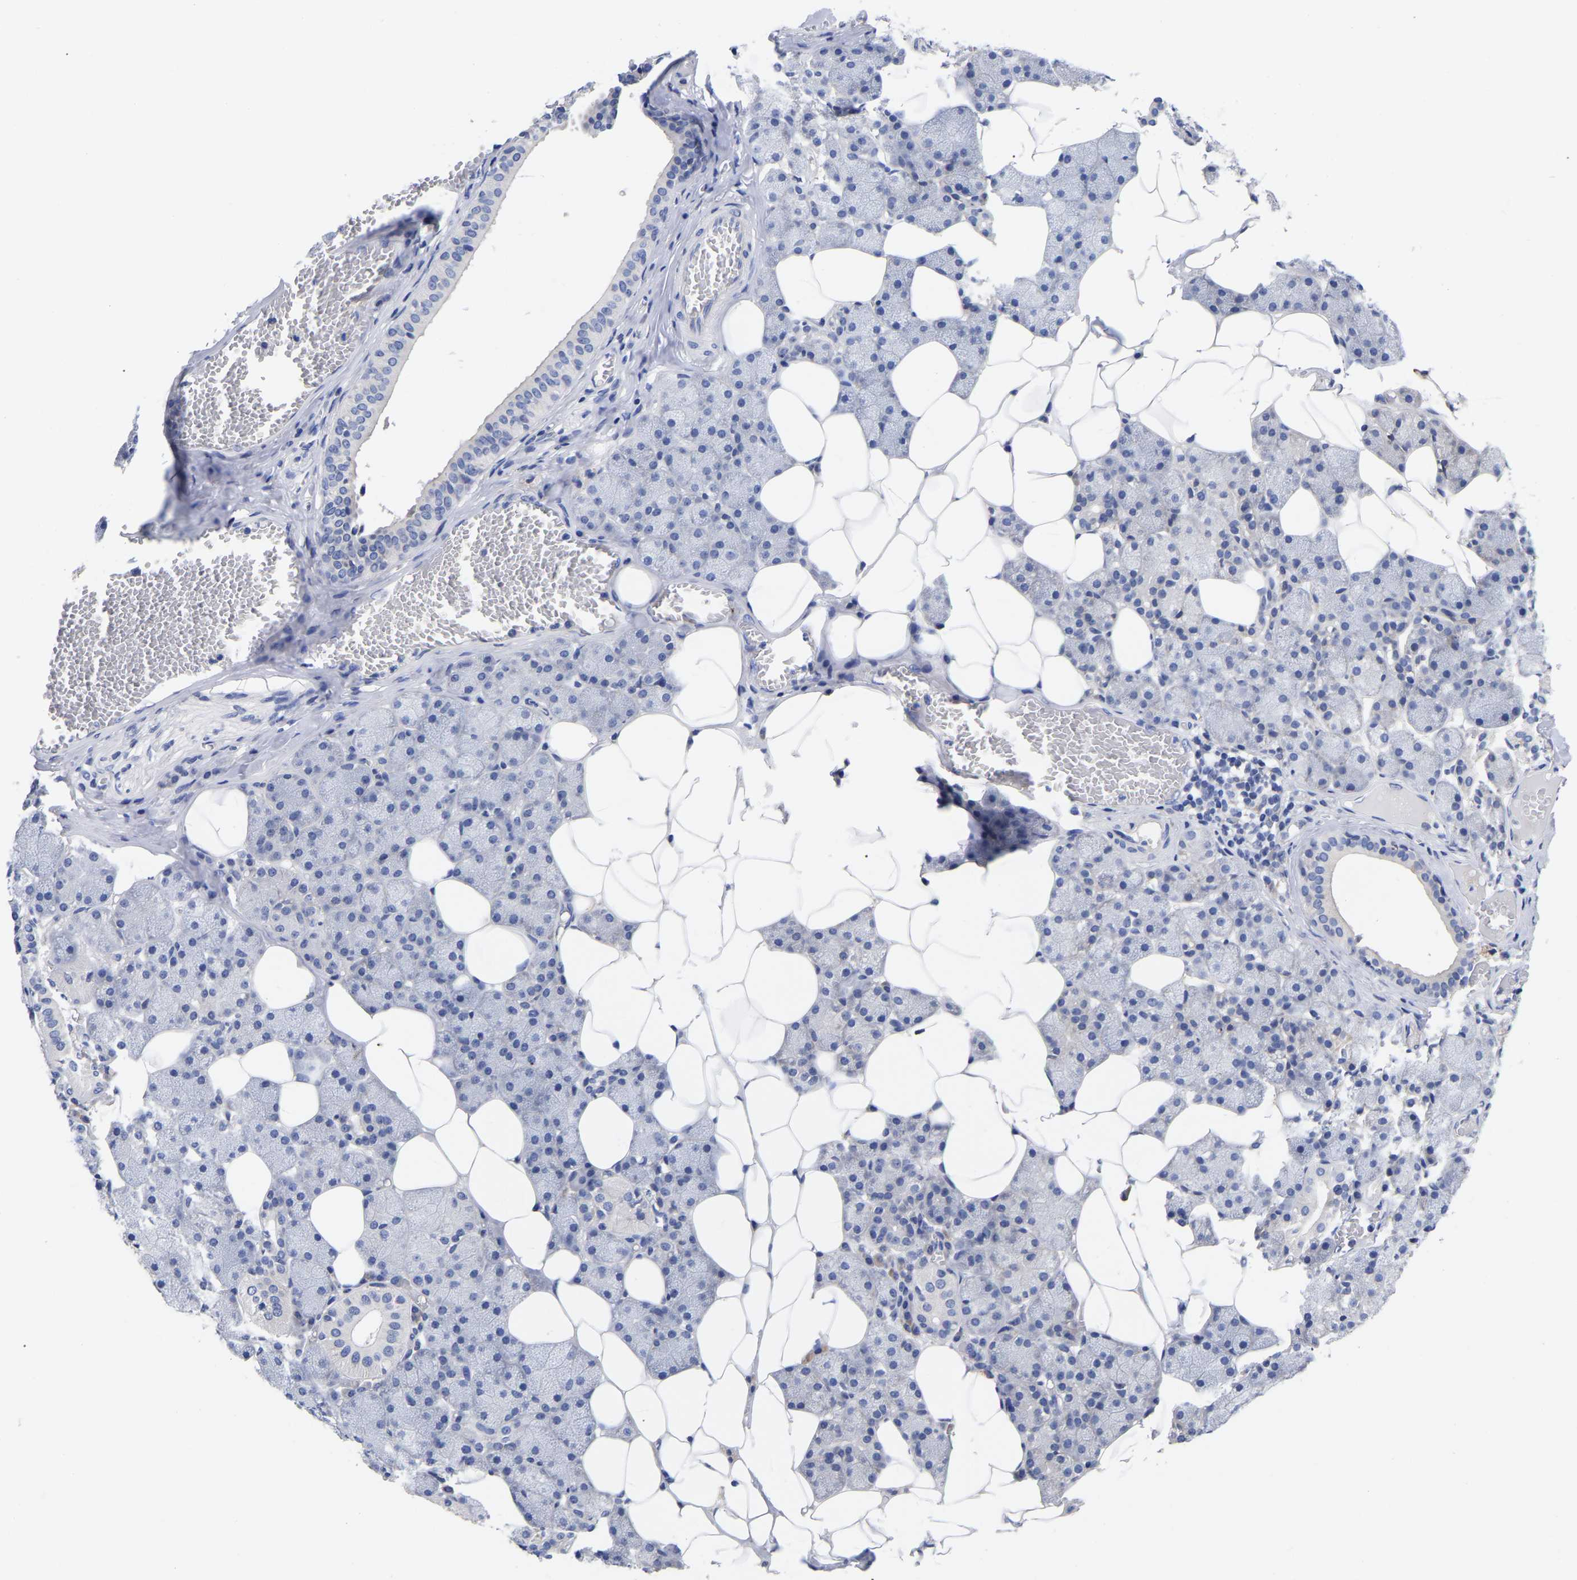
{"staining": {"intensity": "negative", "quantity": "none", "location": "none"}, "tissue": "salivary gland", "cell_type": "Glandular cells", "image_type": "normal", "snomed": [{"axis": "morphology", "description": "Normal tissue, NOS"}, {"axis": "topography", "description": "Salivary gland"}], "caption": "DAB immunohistochemical staining of normal salivary gland exhibits no significant staining in glandular cells.", "gene": "CFAP298", "patient": {"sex": "female", "age": 33}}